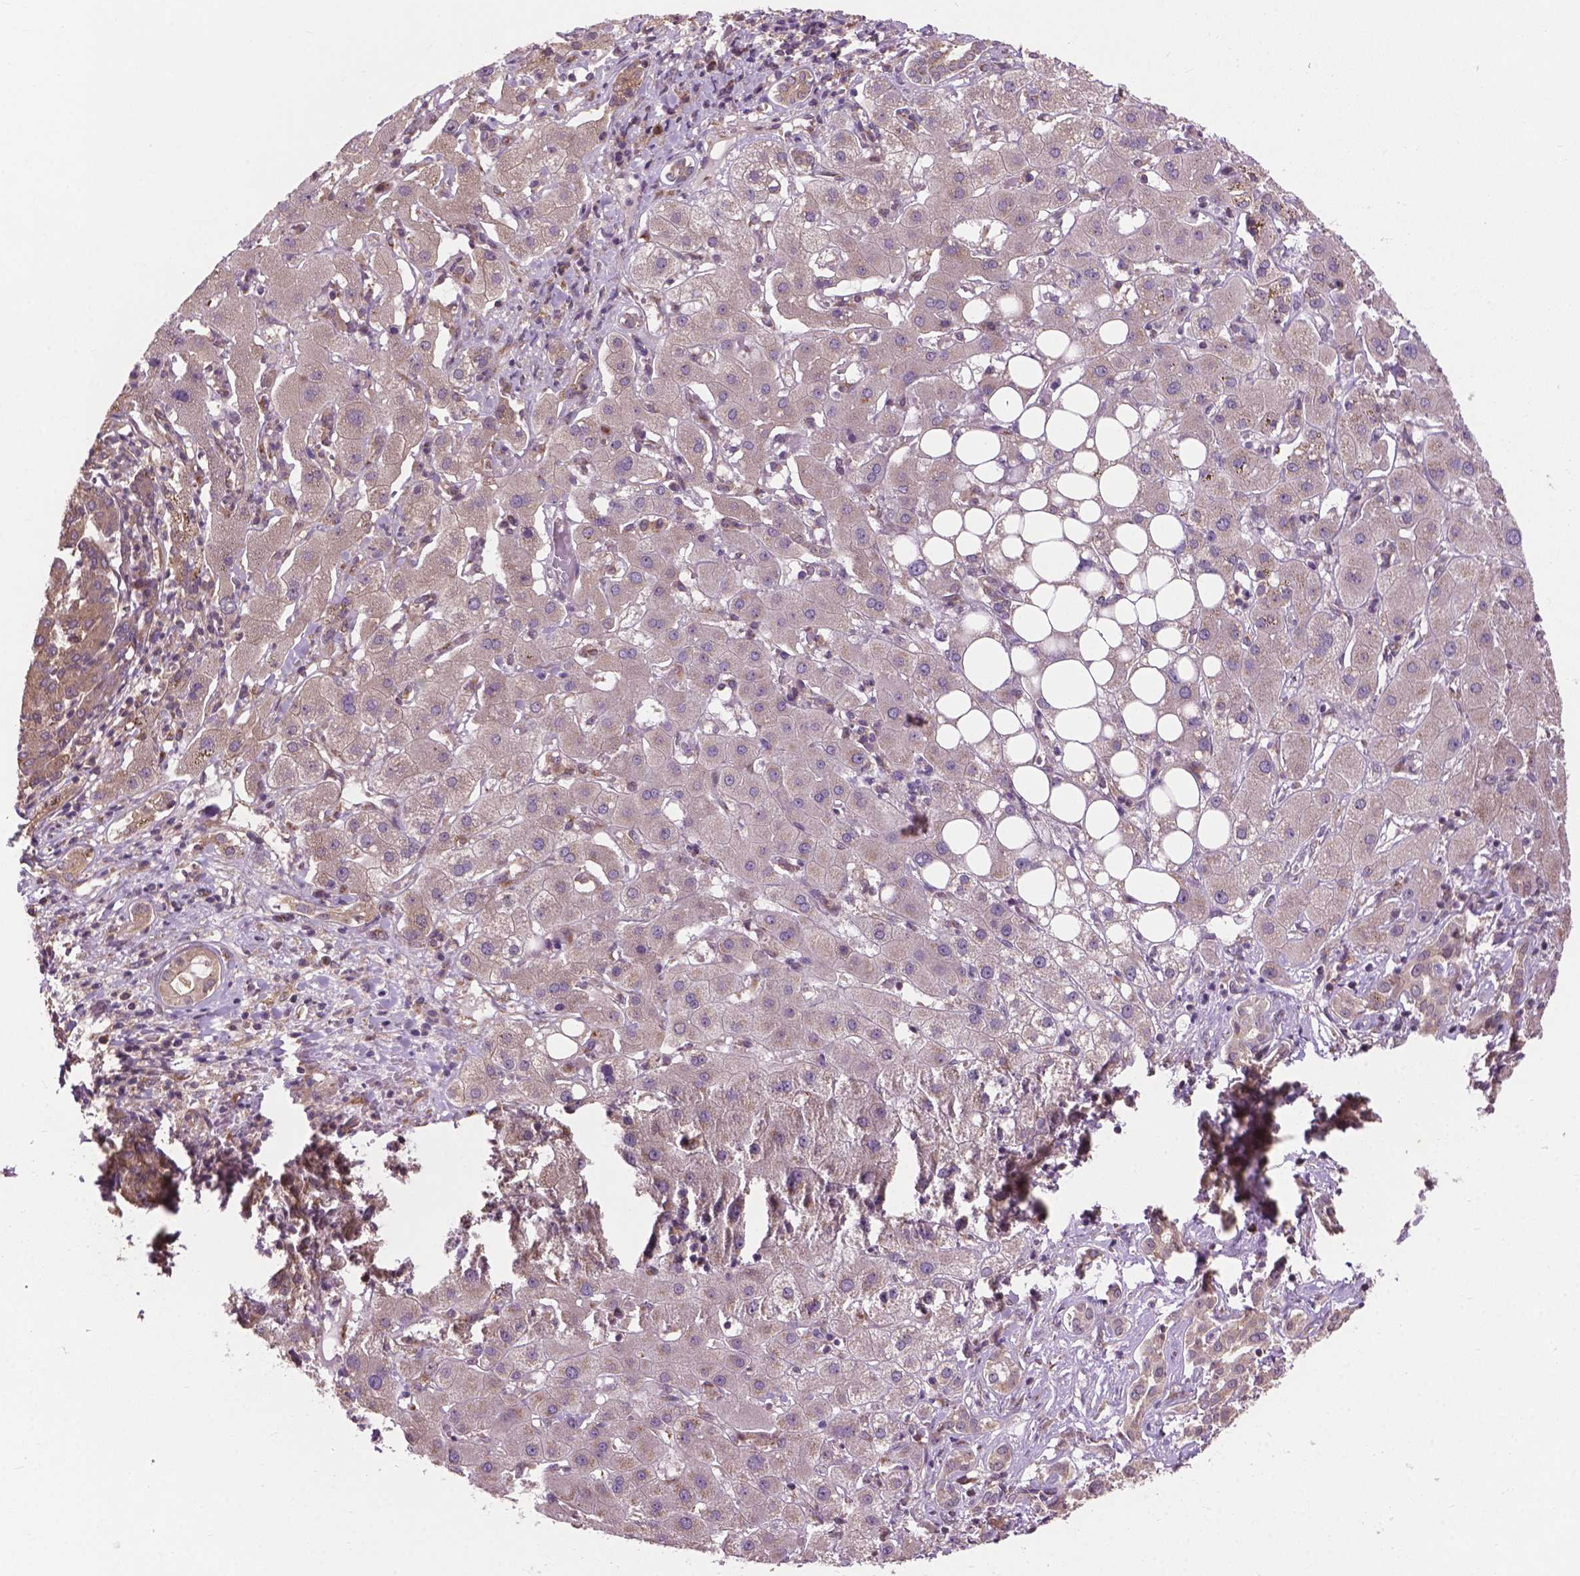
{"staining": {"intensity": "weak", "quantity": "<25%", "location": "cytoplasmic/membranous"}, "tissue": "liver cancer", "cell_type": "Tumor cells", "image_type": "cancer", "snomed": [{"axis": "morphology", "description": "Carcinoma, Hepatocellular, NOS"}, {"axis": "topography", "description": "Liver"}], "caption": "Liver hepatocellular carcinoma was stained to show a protein in brown. There is no significant staining in tumor cells. (Immunohistochemistry (ihc), brightfield microscopy, high magnification).", "gene": "PPP1CB", "patient": {"sex": "male", "age": 65}}